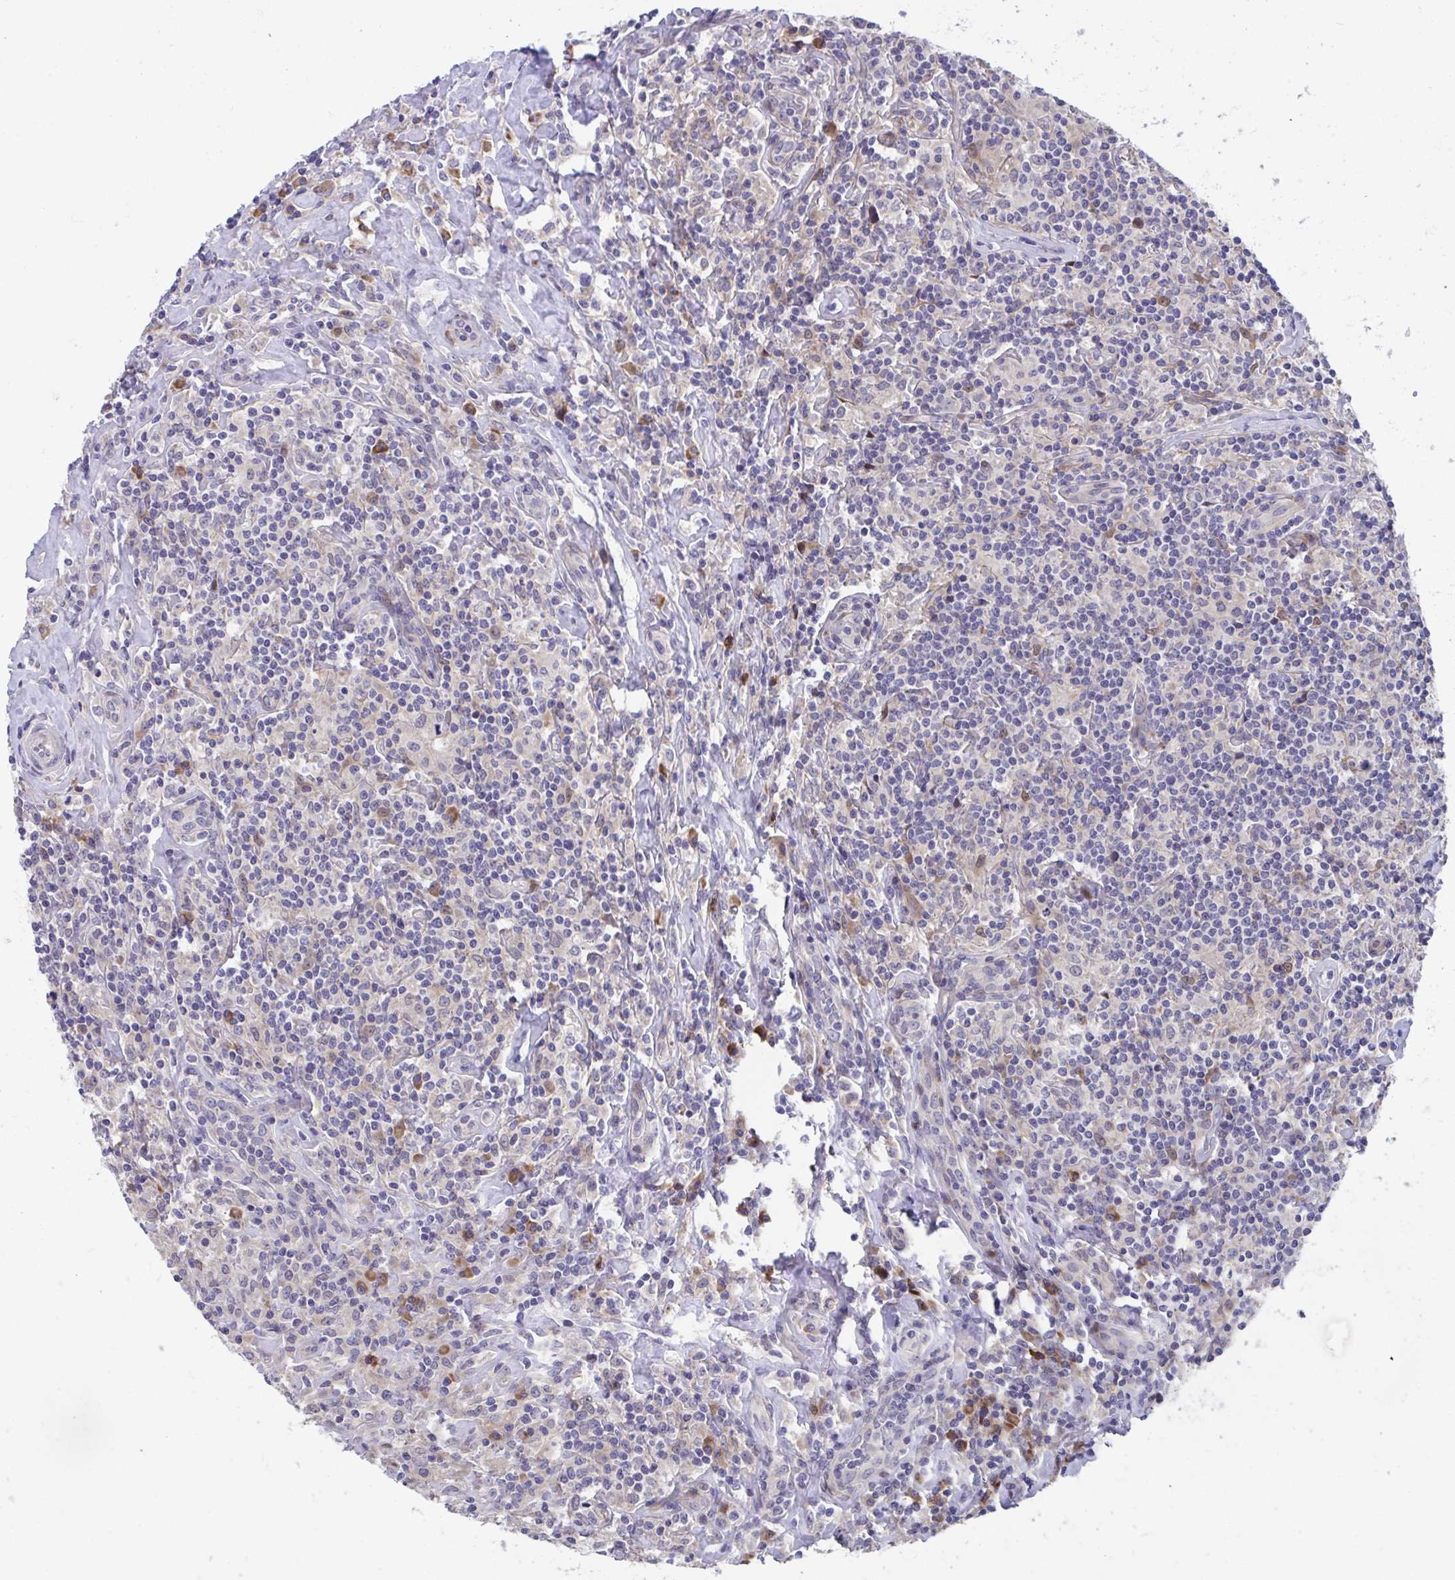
{"staining": {"intensity": "negative", "quantity": "none", "location": "none"}, "tissue": "lymphoma", "cell_type": "Tumor cells", "image_type": "cancer", "snomed": [{"axis": "morphology", "description": "Hodgkin's disease, NOS"}, {"axis": "morphology", "description": "Hodgkin's lymphoma, nodular sclerosis"}, {"axis": "topography", "description": "Lymph node"}], "caption": "This micrograph is of Hodgkin's lymphoma, nodular sclerosis stained with immunohistochemistry (IHC) to label a protein in brown with the nuclei are counter-stained blue. There is no positivity in tumor cells. (Brightfield microscopy of DAB (3,3'-diaminobenzidine) IHC at high magnification).", "gene": "SUSD4", "patient": {"sex": "female", "age": 10}}